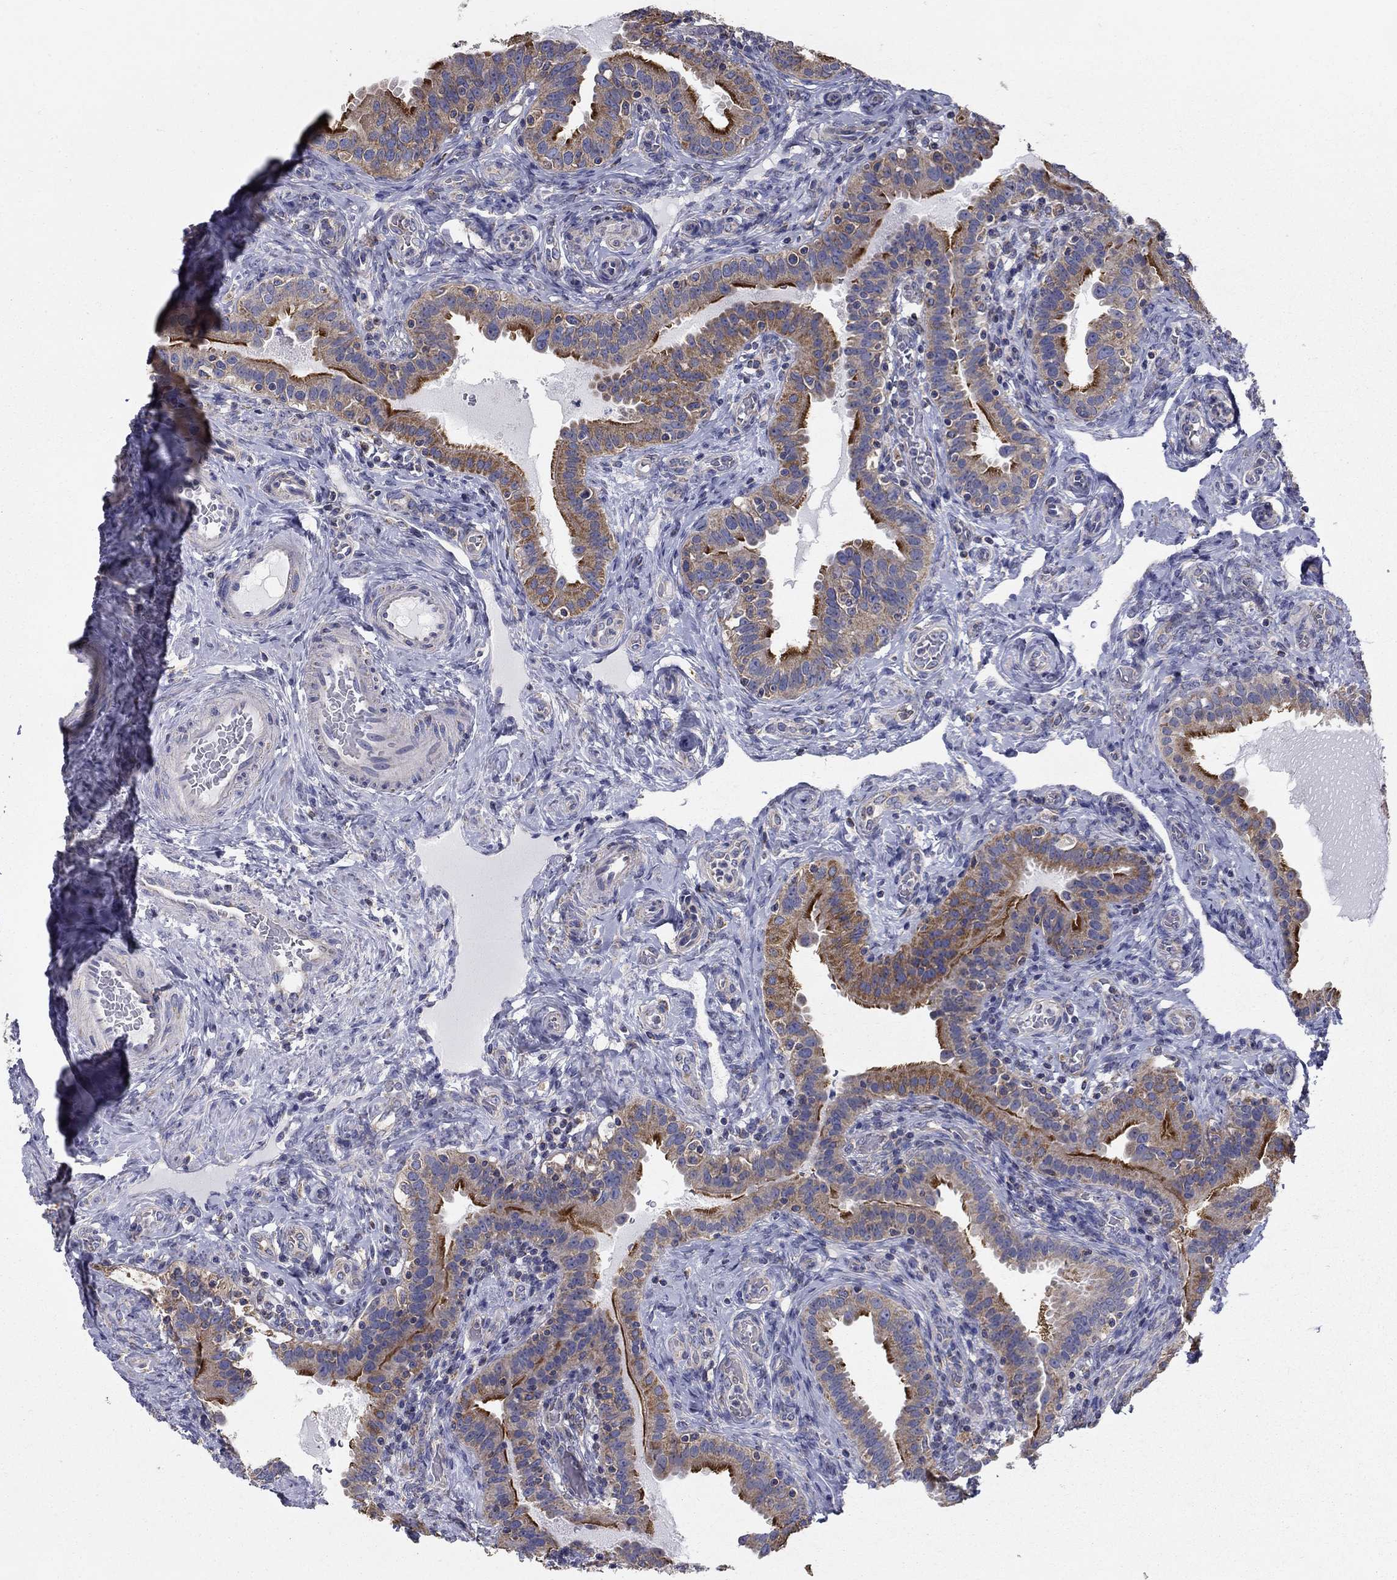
{"staining": {"intensity": "strong", "quantity": "25%-75%", "location": "cytoplasmic/membranous"}, "tissue": "fallopian tube", "cell_type": "Glandular cells", "image_type": "normal", "snomed": [{"axis": "morphology", "description": "Normal tissue, NOS"}, {"axis": "topography", "description": "Fallopian tube"}, {"axis": "topography", "description": "Ovary"}], "caption": "Brown immunohistochemical staining in unremarkable human fallopian tube displays strong cytoplasmic/membranous expression in about 25%-75% of glandular cells.", "gene": "NME5", "patient": {"sex": "female", "age": 41}}